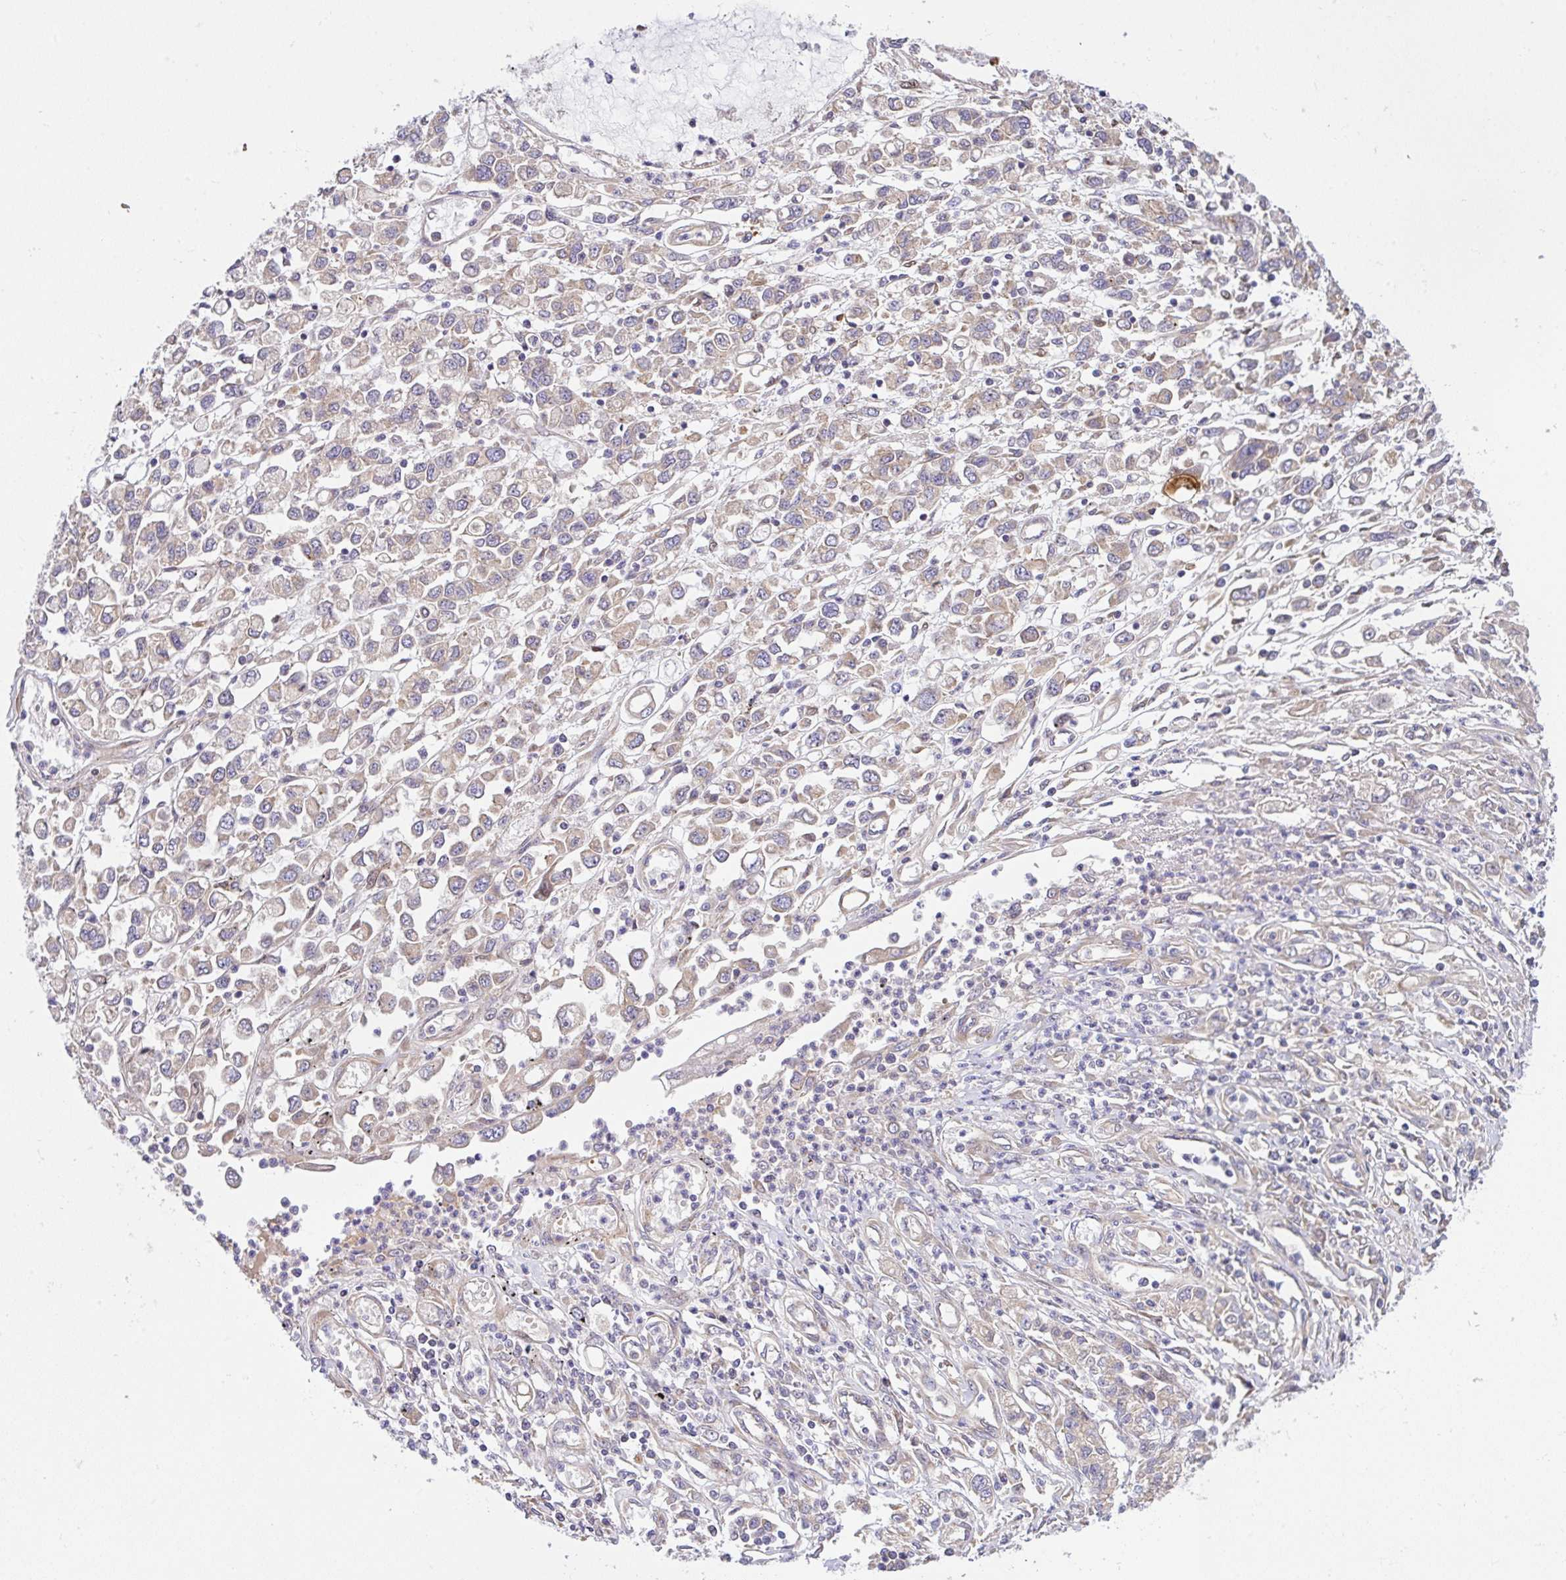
{"staining": {"intensity": "weak", "quantity": "<25%", "location": "cytoplasmic/membranous"}, "tissue": "stomach cancer", "cell_type": "Tumor cells", "image_type": "cancer", "snomed": [{"axis": "morphology", "description": "Adenocarcinoma, NOS"}, {"axis": "topography", "description": "Stomach"}], "caption": "Tumor cells are negative for brown protein staining in stomach cancer.", "gene": "UBE4A", "patient": {"sex": "female", "age": 76}}